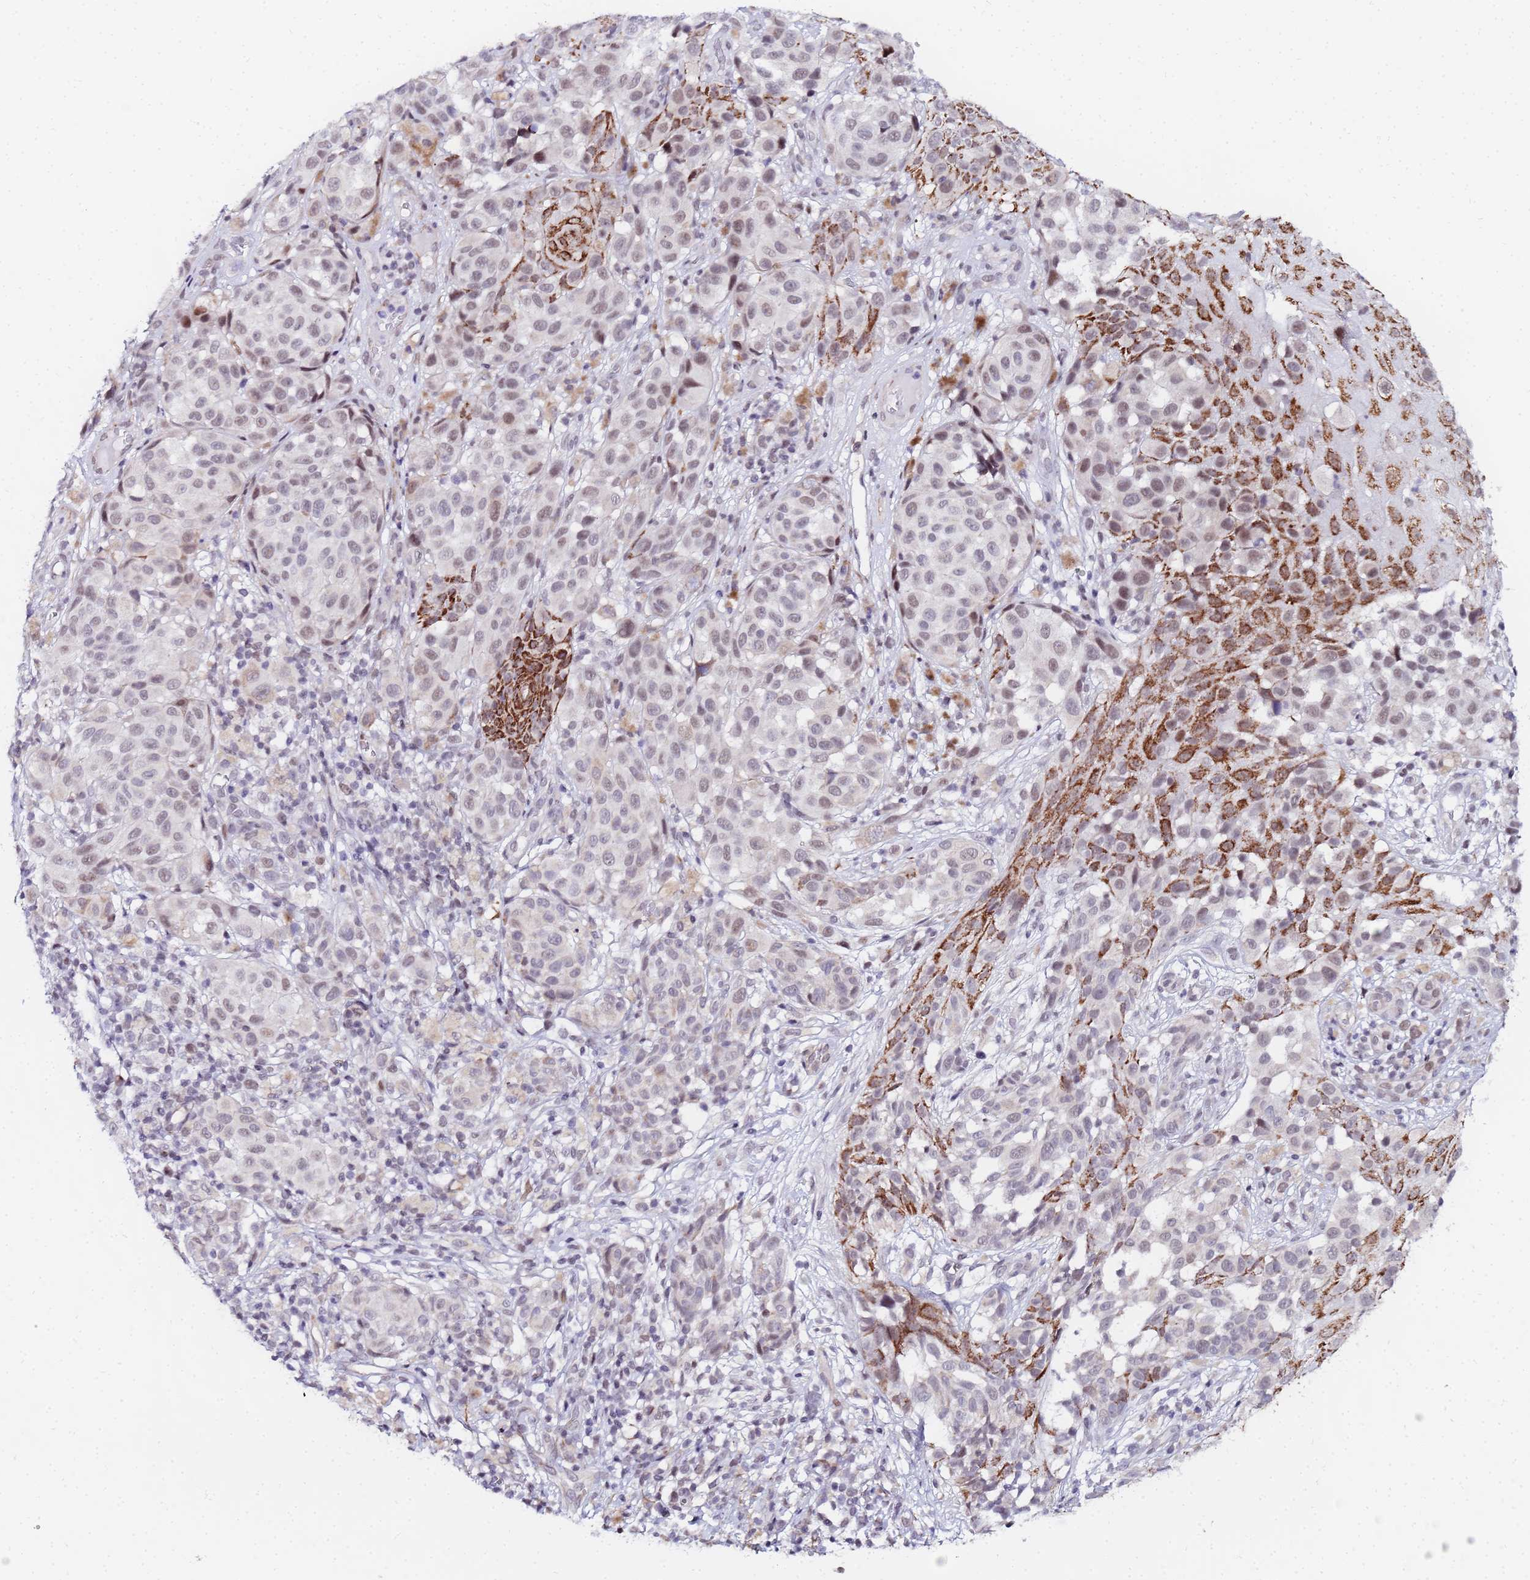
{"staining": {"intensity": "moderate", "quantity": "<25%", "location": "cytoplasmic/membranous"}, "tissue": "melanoma", "cell_type": "Tumor cells", "image_type": "cancer", "snomed": [{"axis": "morphology", "description": "Malignant melanoma, NOS"}, {"axis": "topography", "description": "Skin"}], "caption": "Melanoma tissue shows moderate cytoplasmic/membranous positivity in approximately <25% of tumor cells (DAB (3,3'-diaminobenzidine) IHC, brown staining for protein, blue staining for nuclei).", "gene": "CKMT1A", "patient": {"sex": "male", "age": 38}}